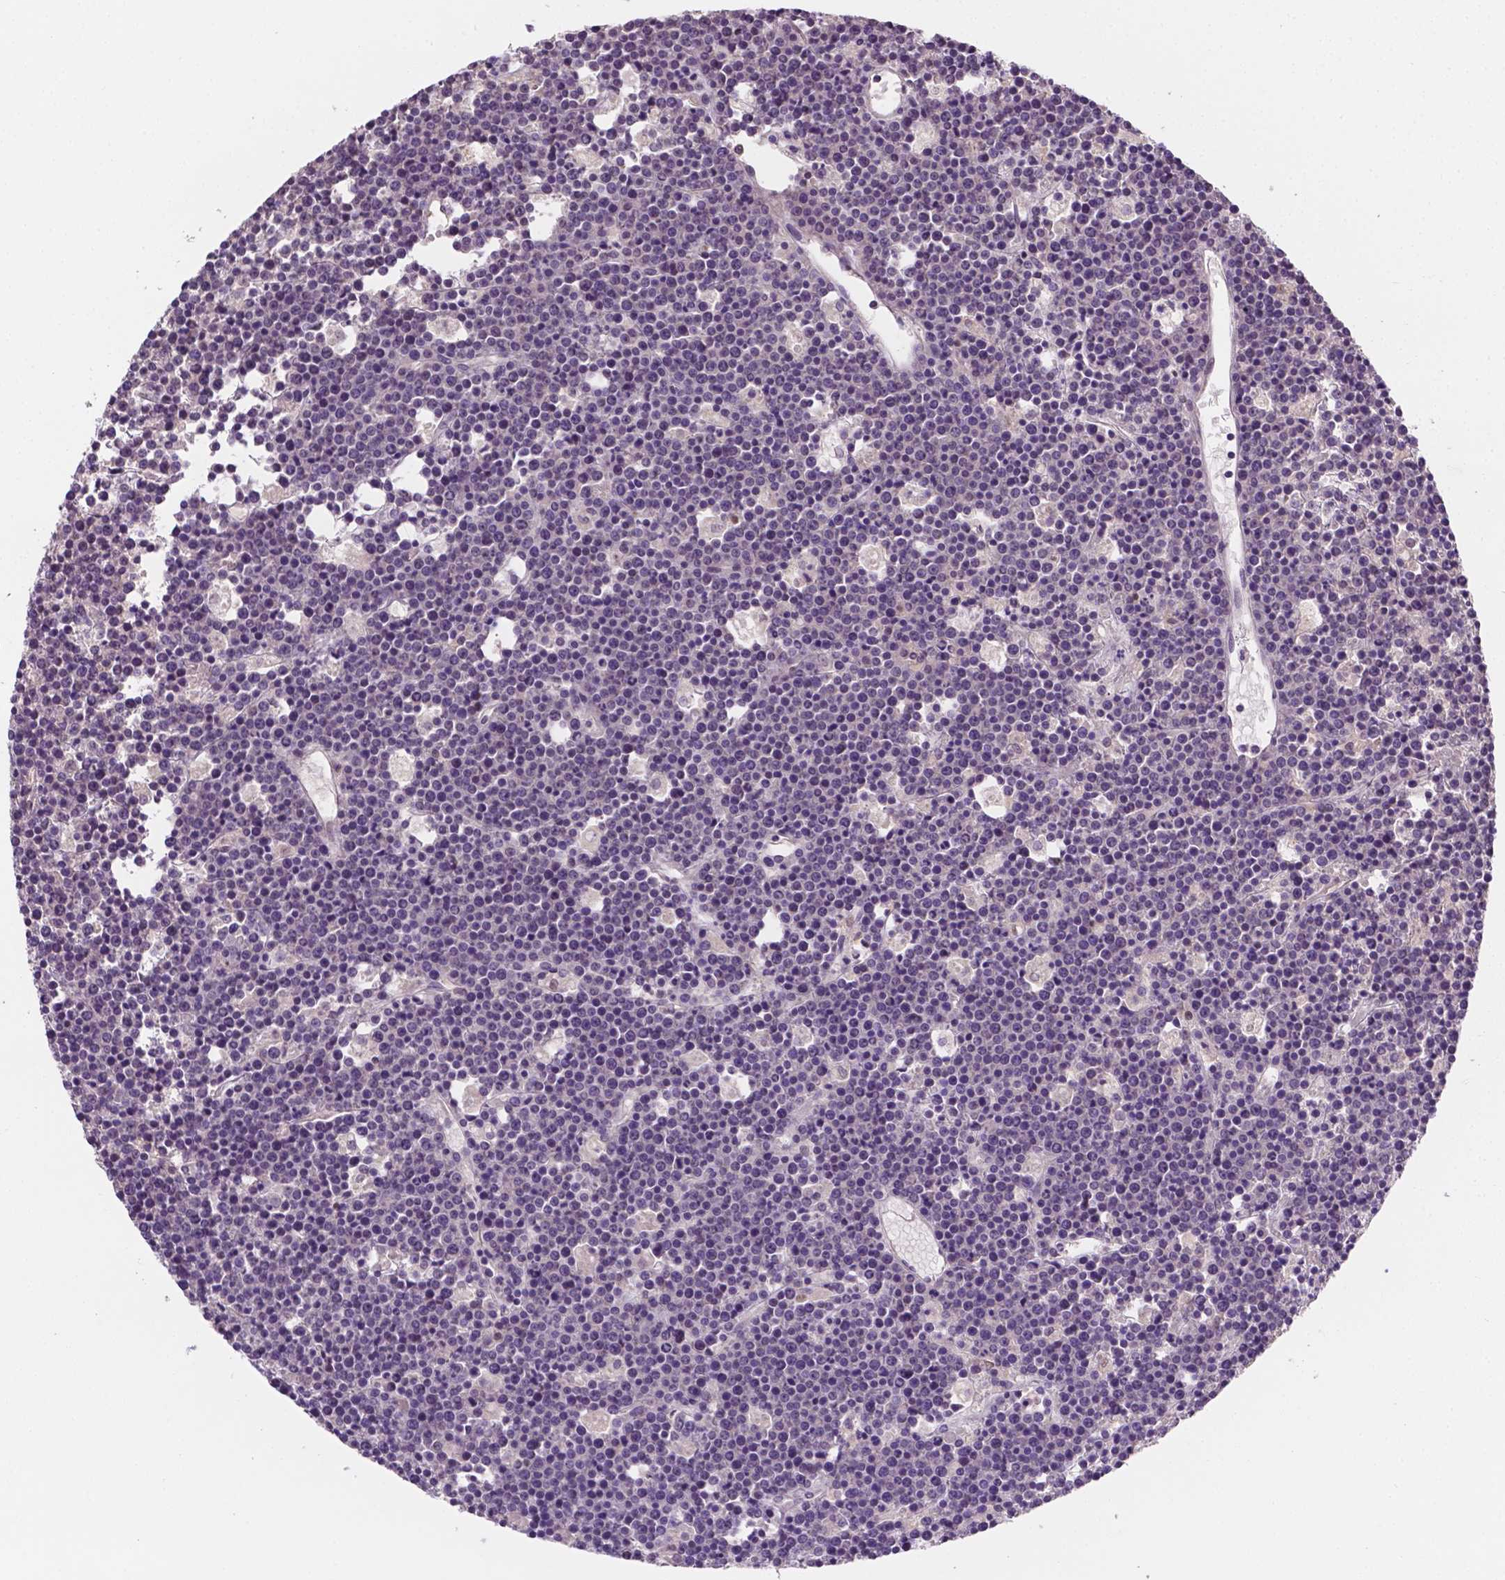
{"staining": {"intensity": "negative", "quantity": "none", "location": "none"}, "tissue": "lymphoma", "cell_type": "Tumor cells", "image_type": "cancer", "snomed": [{"axis": "morphology", "description": "Malignant lymphoma, non-Hodgkin's type, High grade"}, {"axis": "topography", "description": "Ovary"}], "caption": "DAB immunohistochemical staining of lymphoma demonstrates no significant expression in tumor cells.", "gene": "MROH6", "patient": {"sex": "female", "age": 56}}